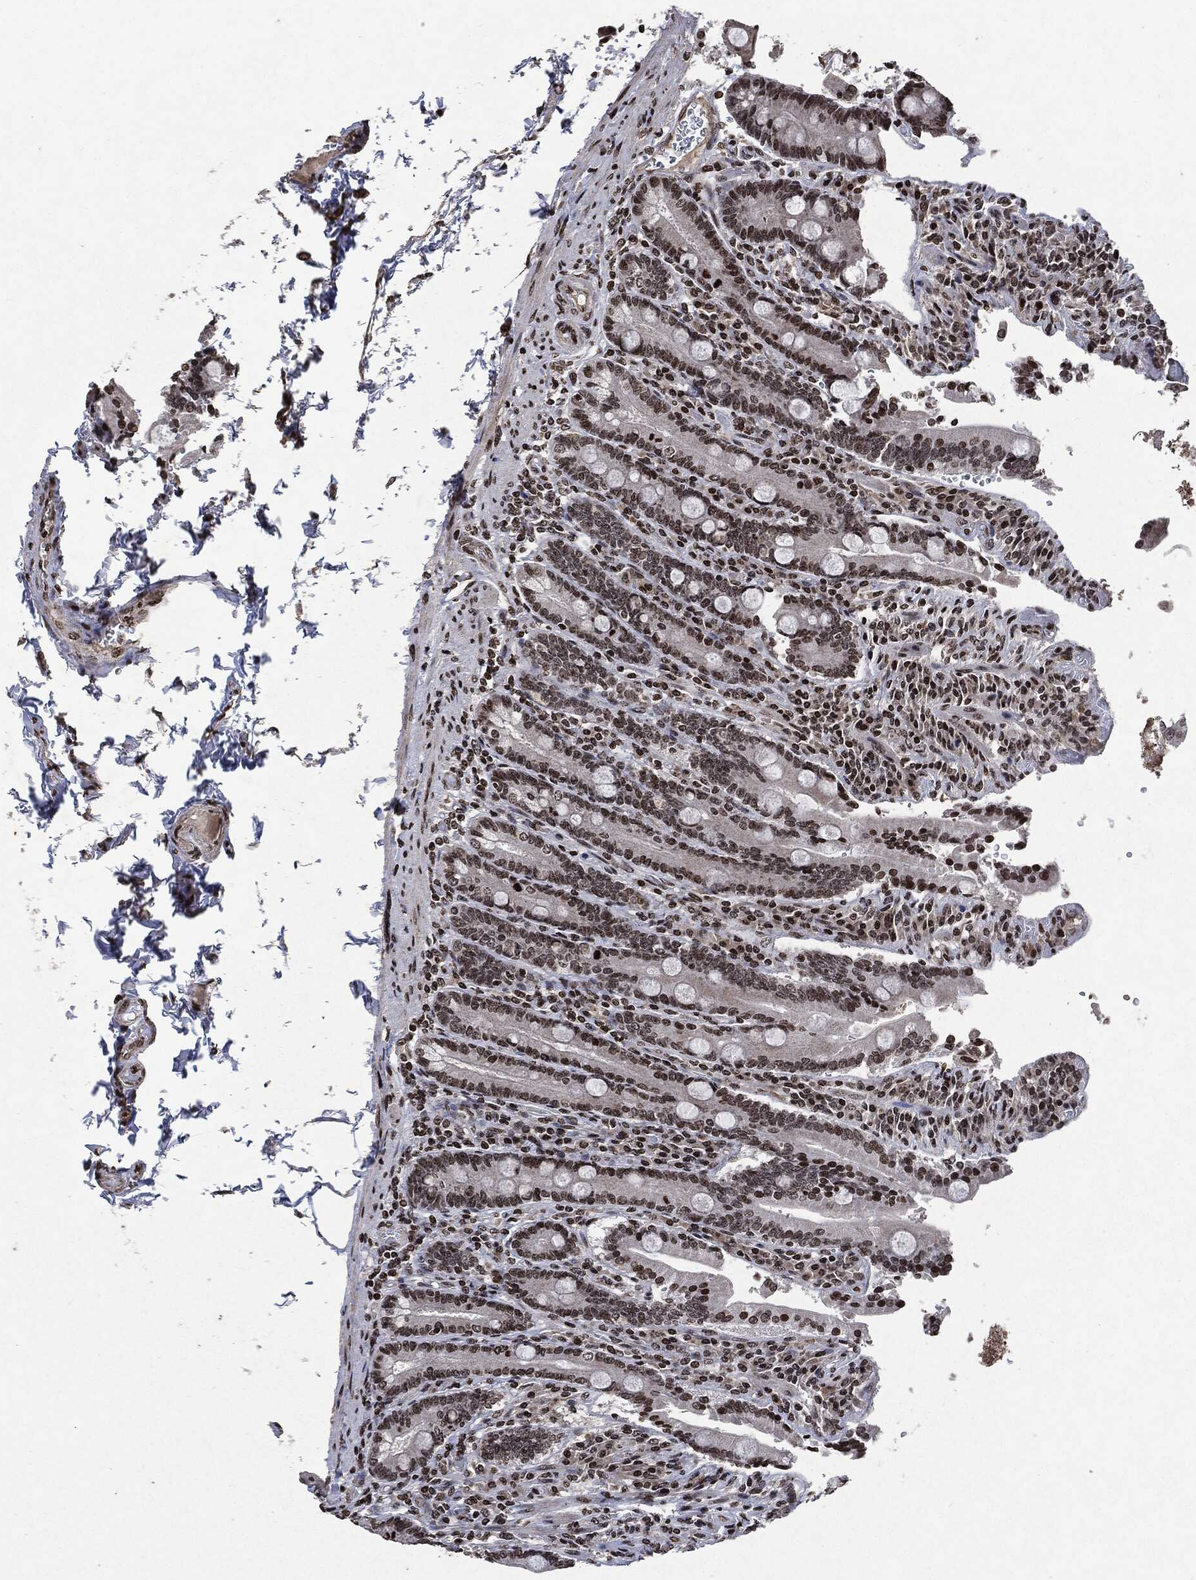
{"staining": {"intensity": "moderate", "quantity": ">75%", "location": "nuclear"}, "tissue": "duodenum", "cell_type": "Glandular cells", "image_type": "normal", "snomed": [{"axis": "morphology", "description": "Normal tissue, NOS"}, {"axis": "topography", "description": "Duodenum"}], "caption": "DAB immunohistochemical staining of benign duodenum displays moderate nuclear protein staining in about >75% of glandular cells.", "gene": "JUN", "patient": {"sex": "female", "age": 62}}